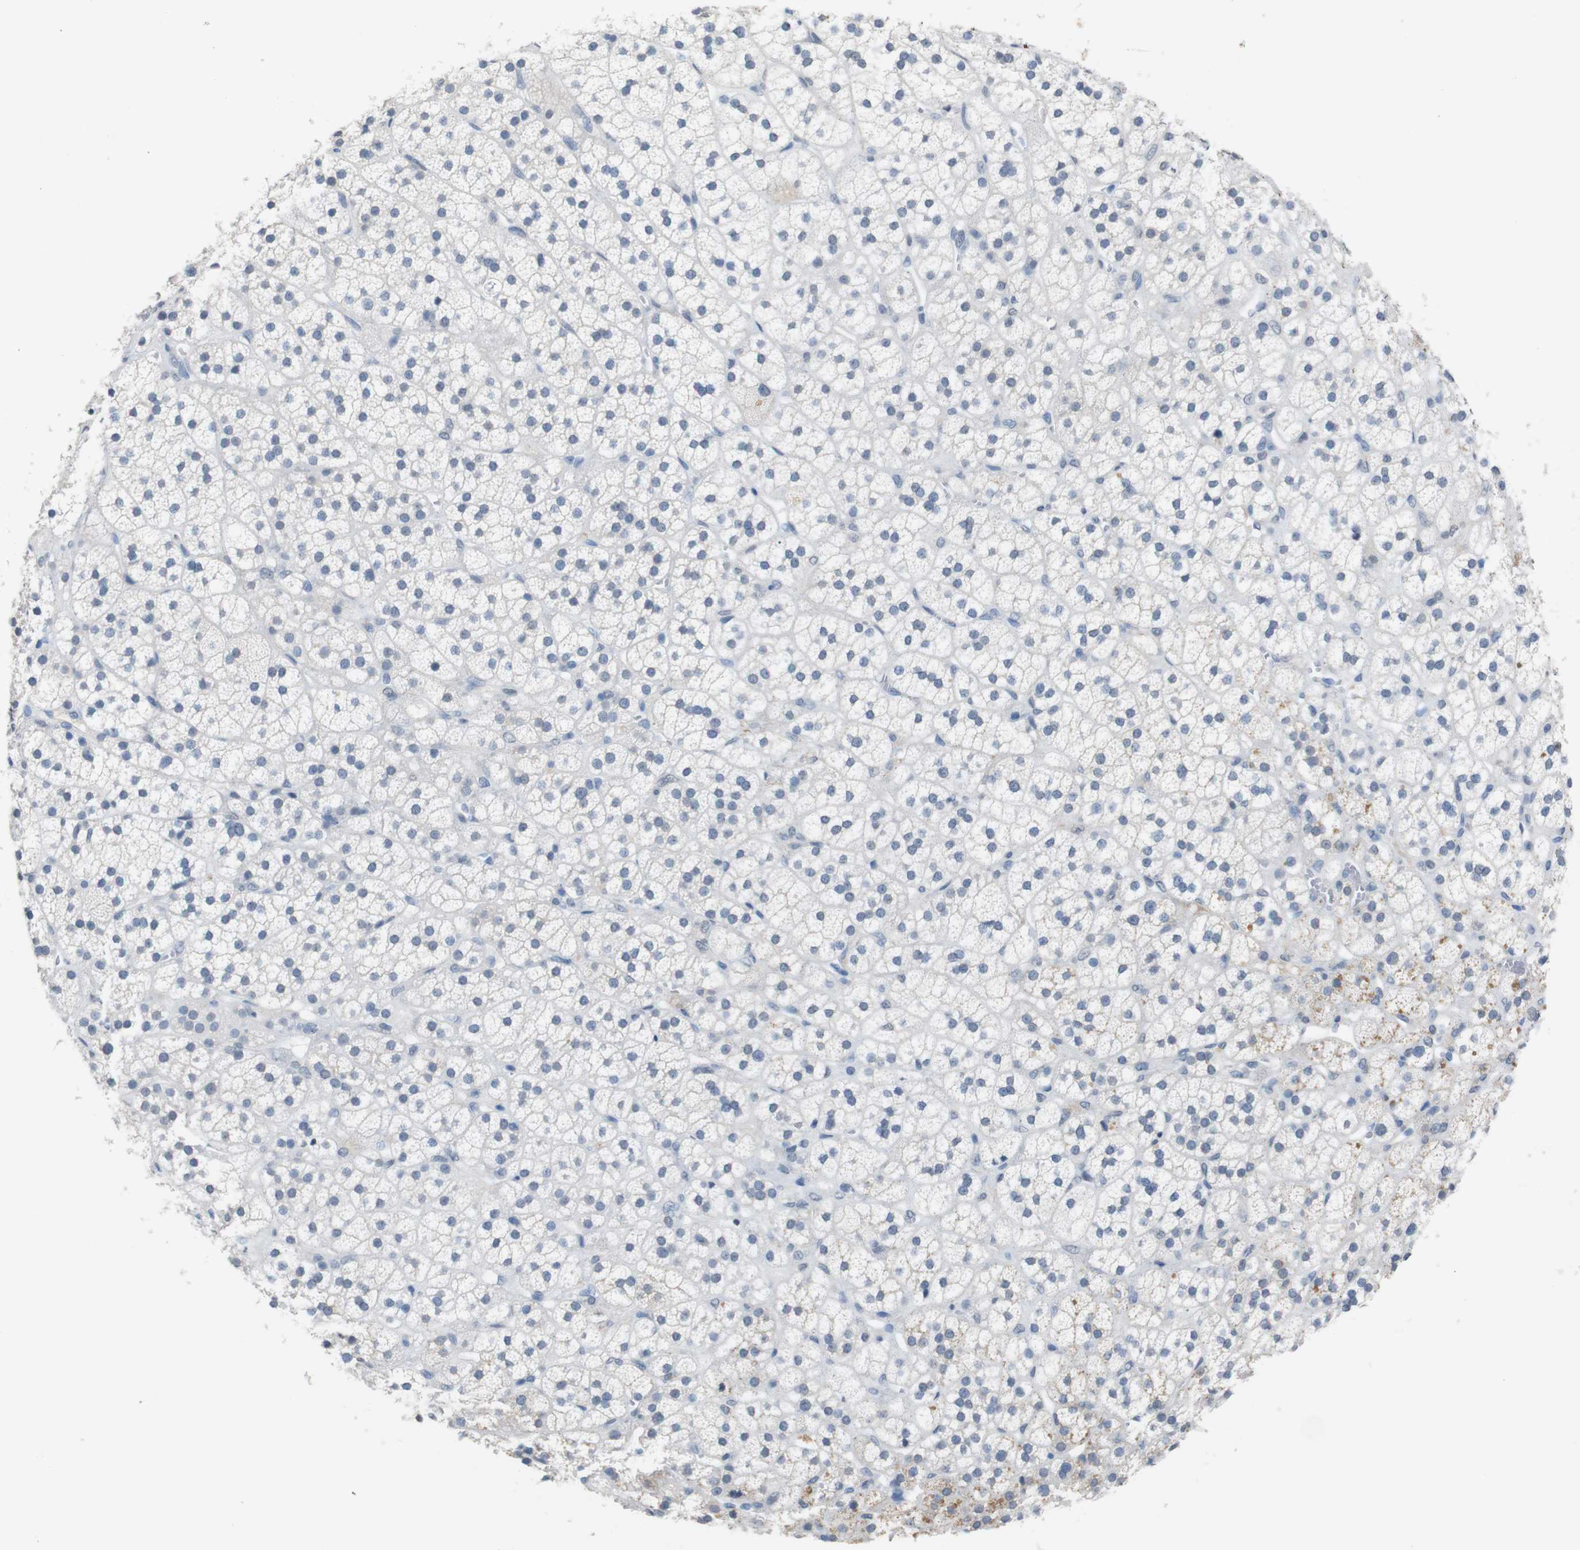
{"staining": {"intensity": "negative", "quantity": "none", "location": "none"}, "tissue": "adrenal gland", "cell_type": "Glandular cells", "image_type": "normal", "snomed": [{"axis": "morphology", "description": "Normal tissue, NOS"}, {"axis": "topography", "description": "Adrenal gland"}], "caption": "Immunohistochemistry (IHC) of unremarkable human adrenal gland reveals no positivity in glandular cells.", "gene": "CHRM5", "patient": {"sex": "male", "age": 56}}